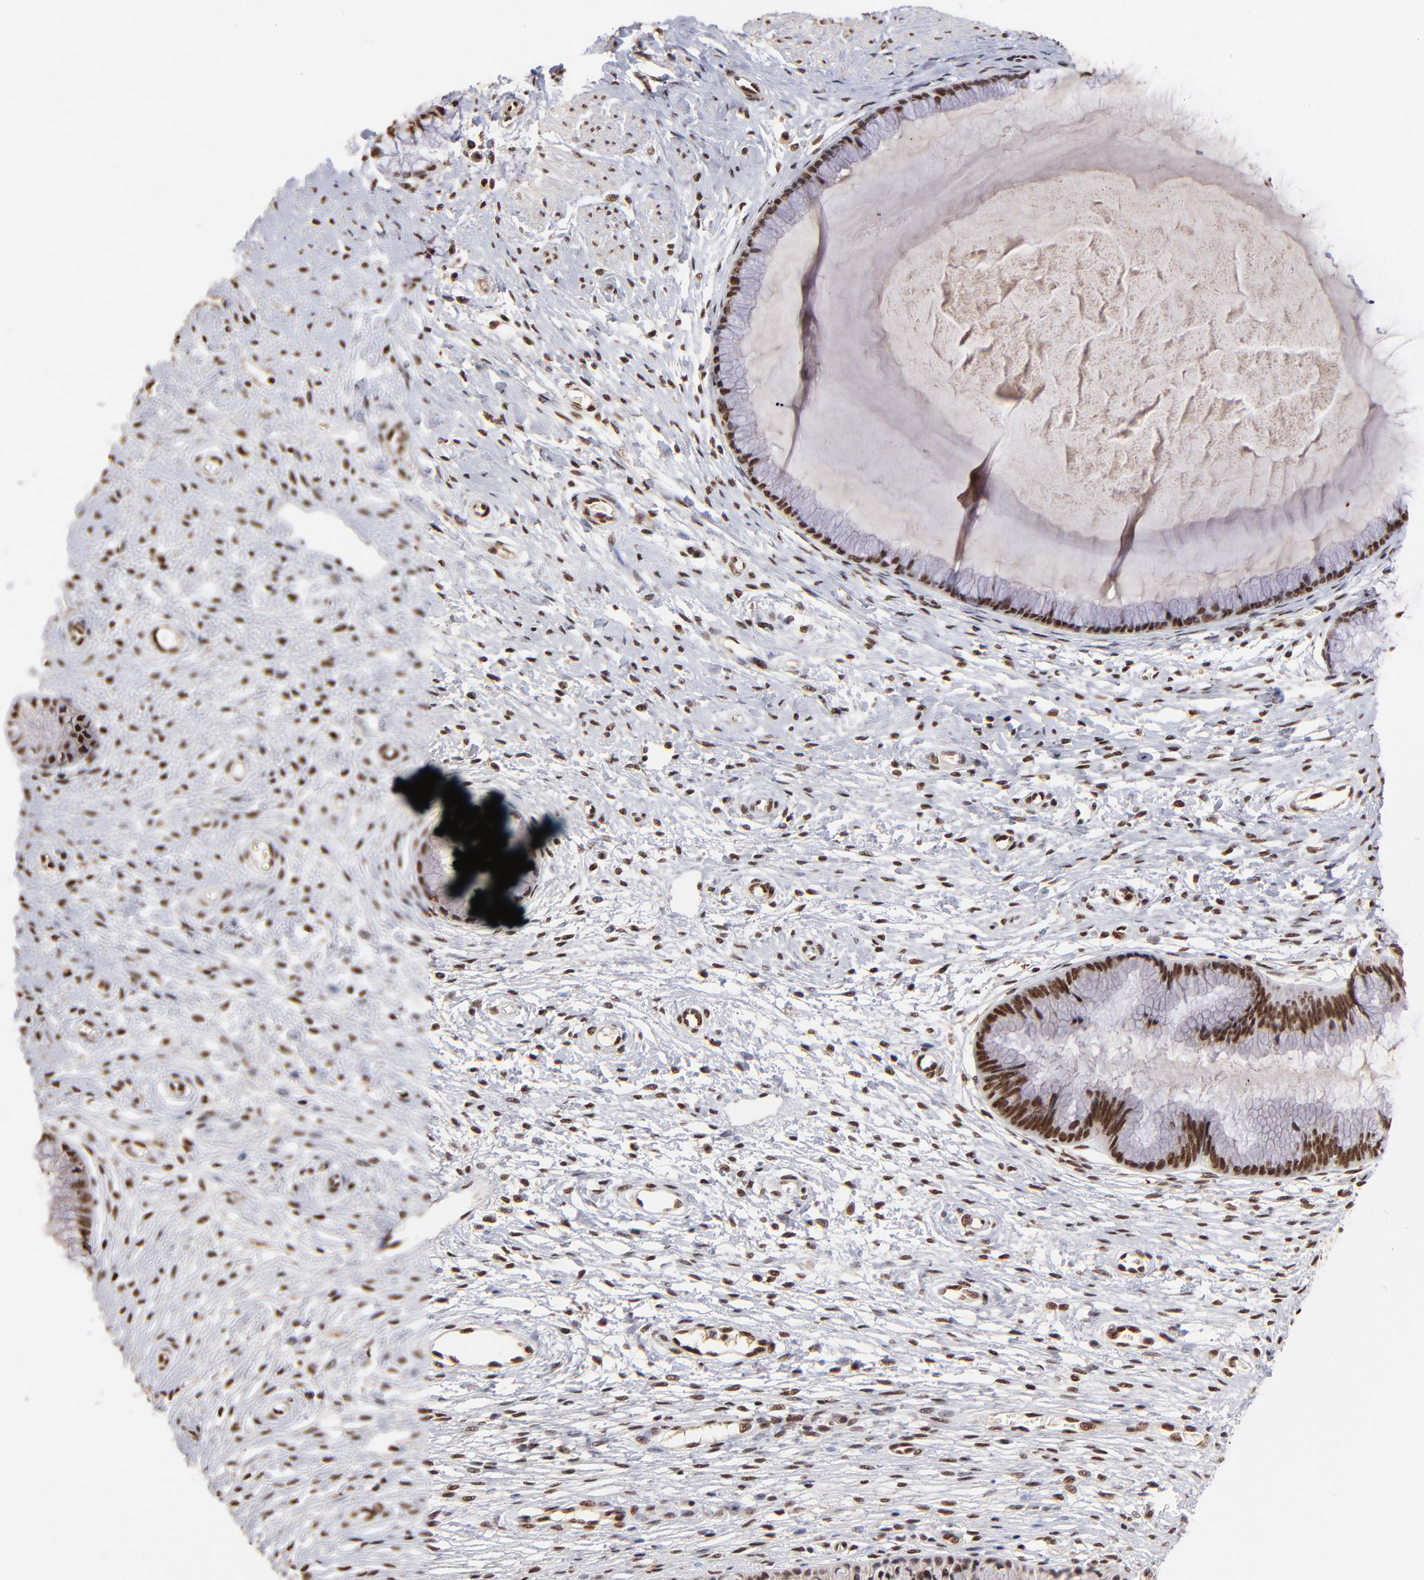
{"staining": {"intensity": "moderate", "quantity": ">75%", "location": "nuclear"}, "tissue": "cervix", "cell_type": "Glandular cells", "image_type": "normal", "snomed": [{"axis": "morphology", "description": "Normal tissue, NOS"}, {"axis": "topography", "description": "Cervix"}], "caption": "IHC (DAB) staining of benign cervix shows moderate nuclear protein expression in about >75% of glandular cells.", "gene": "ZNF146", "patient": {"sex": "female", "age": 27}}